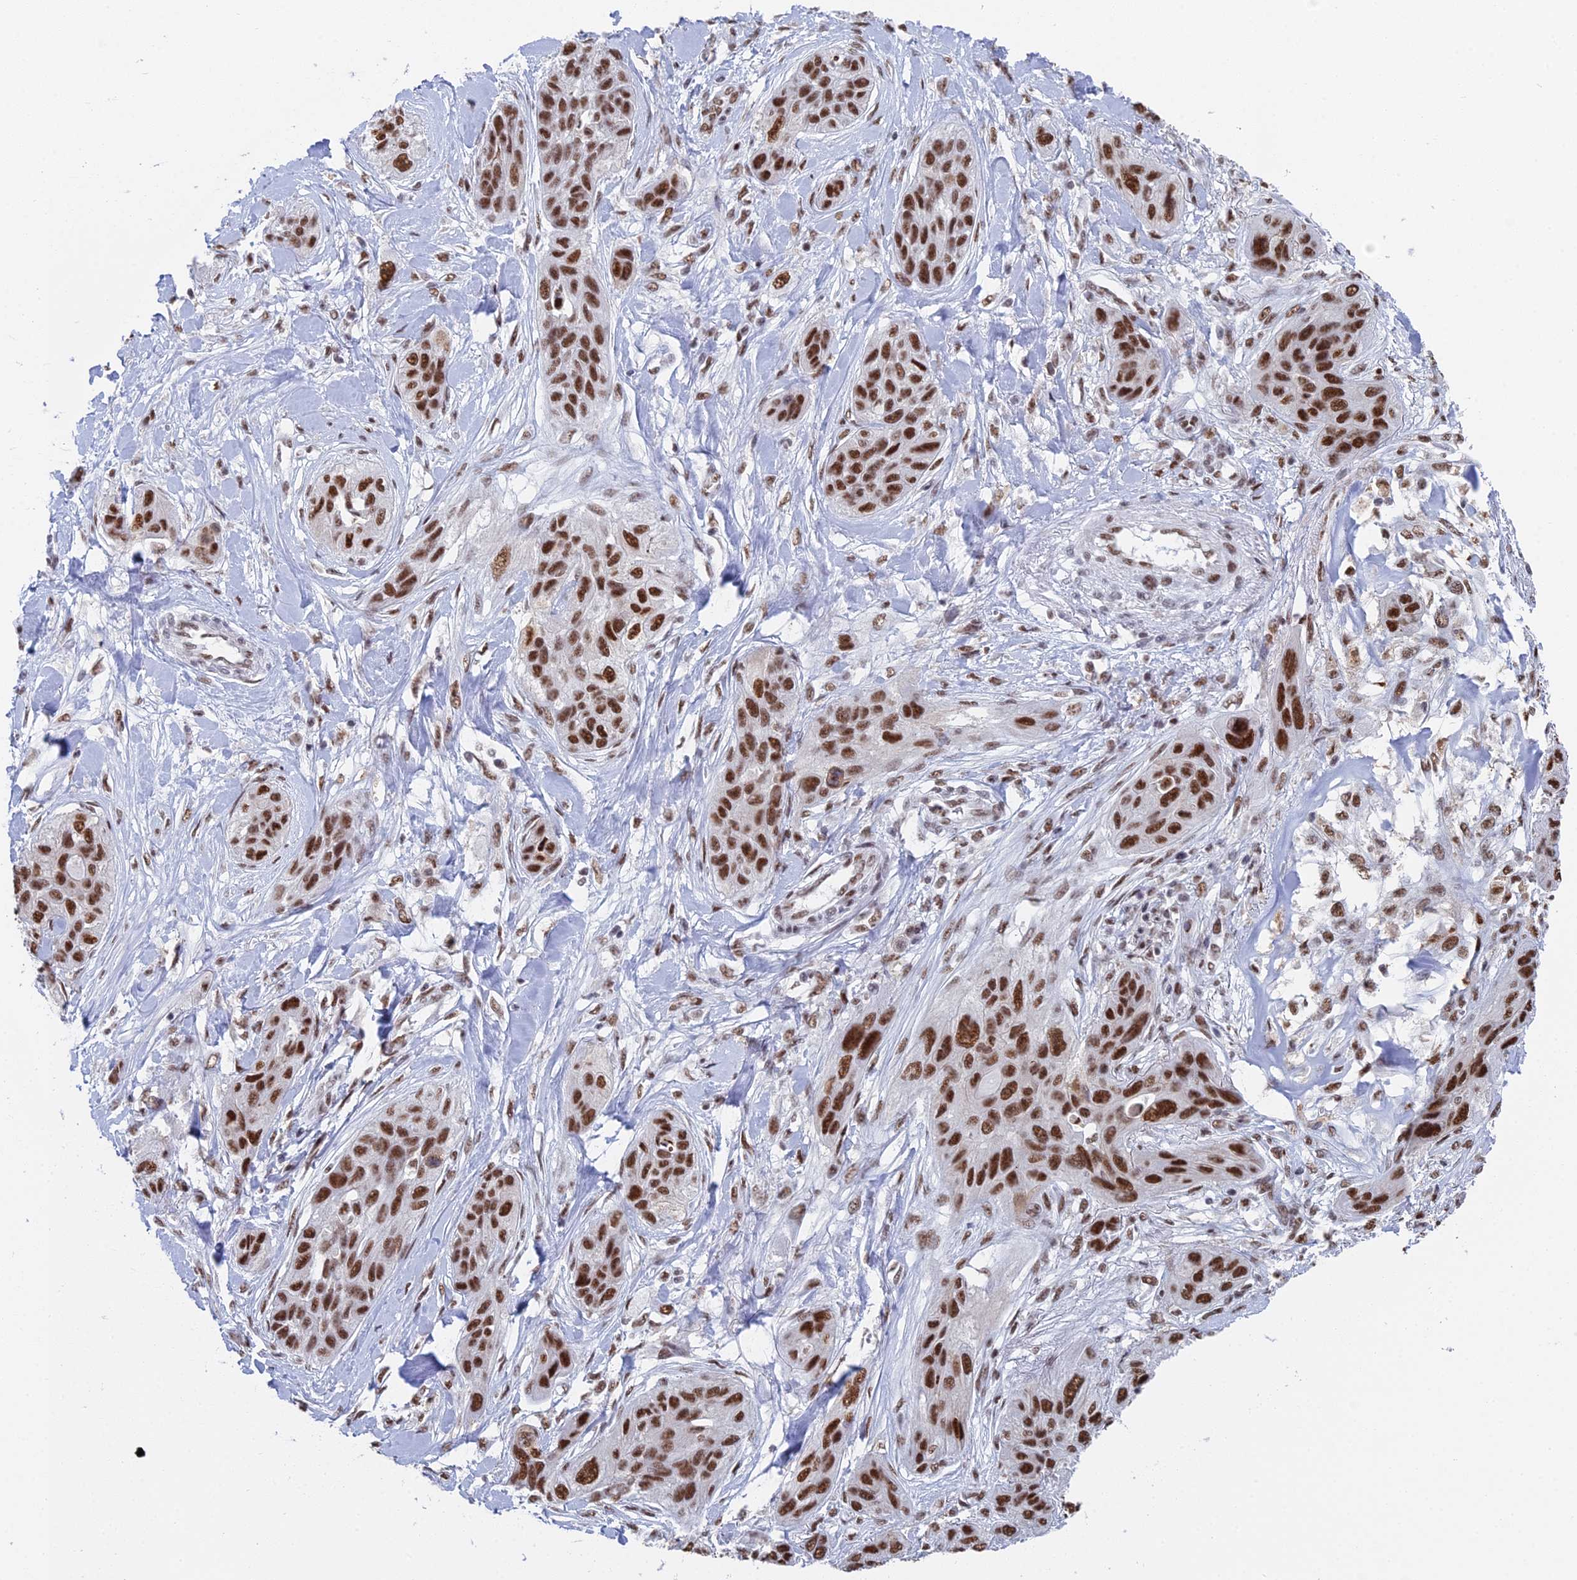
{"staining": {"intensity": "strong", "quantity": ">75%", "location": "nuclear"}, "tissue": "lung cancer", "cell_type": "Tumor cells", "image_type": "cancer", "snomed": [{"axis": "morphology", "description": "Squamous cell carcinoma, NOS"}, {"axis": "topography", "description": "Lung"}], "caption": "An image of lung squamous cell carcinoma stained for a protein demonstrates strong nuclear brown staining in tumor cells.", "gene": "SF3B3", "patient": {"sex": "female", "age": 70}}